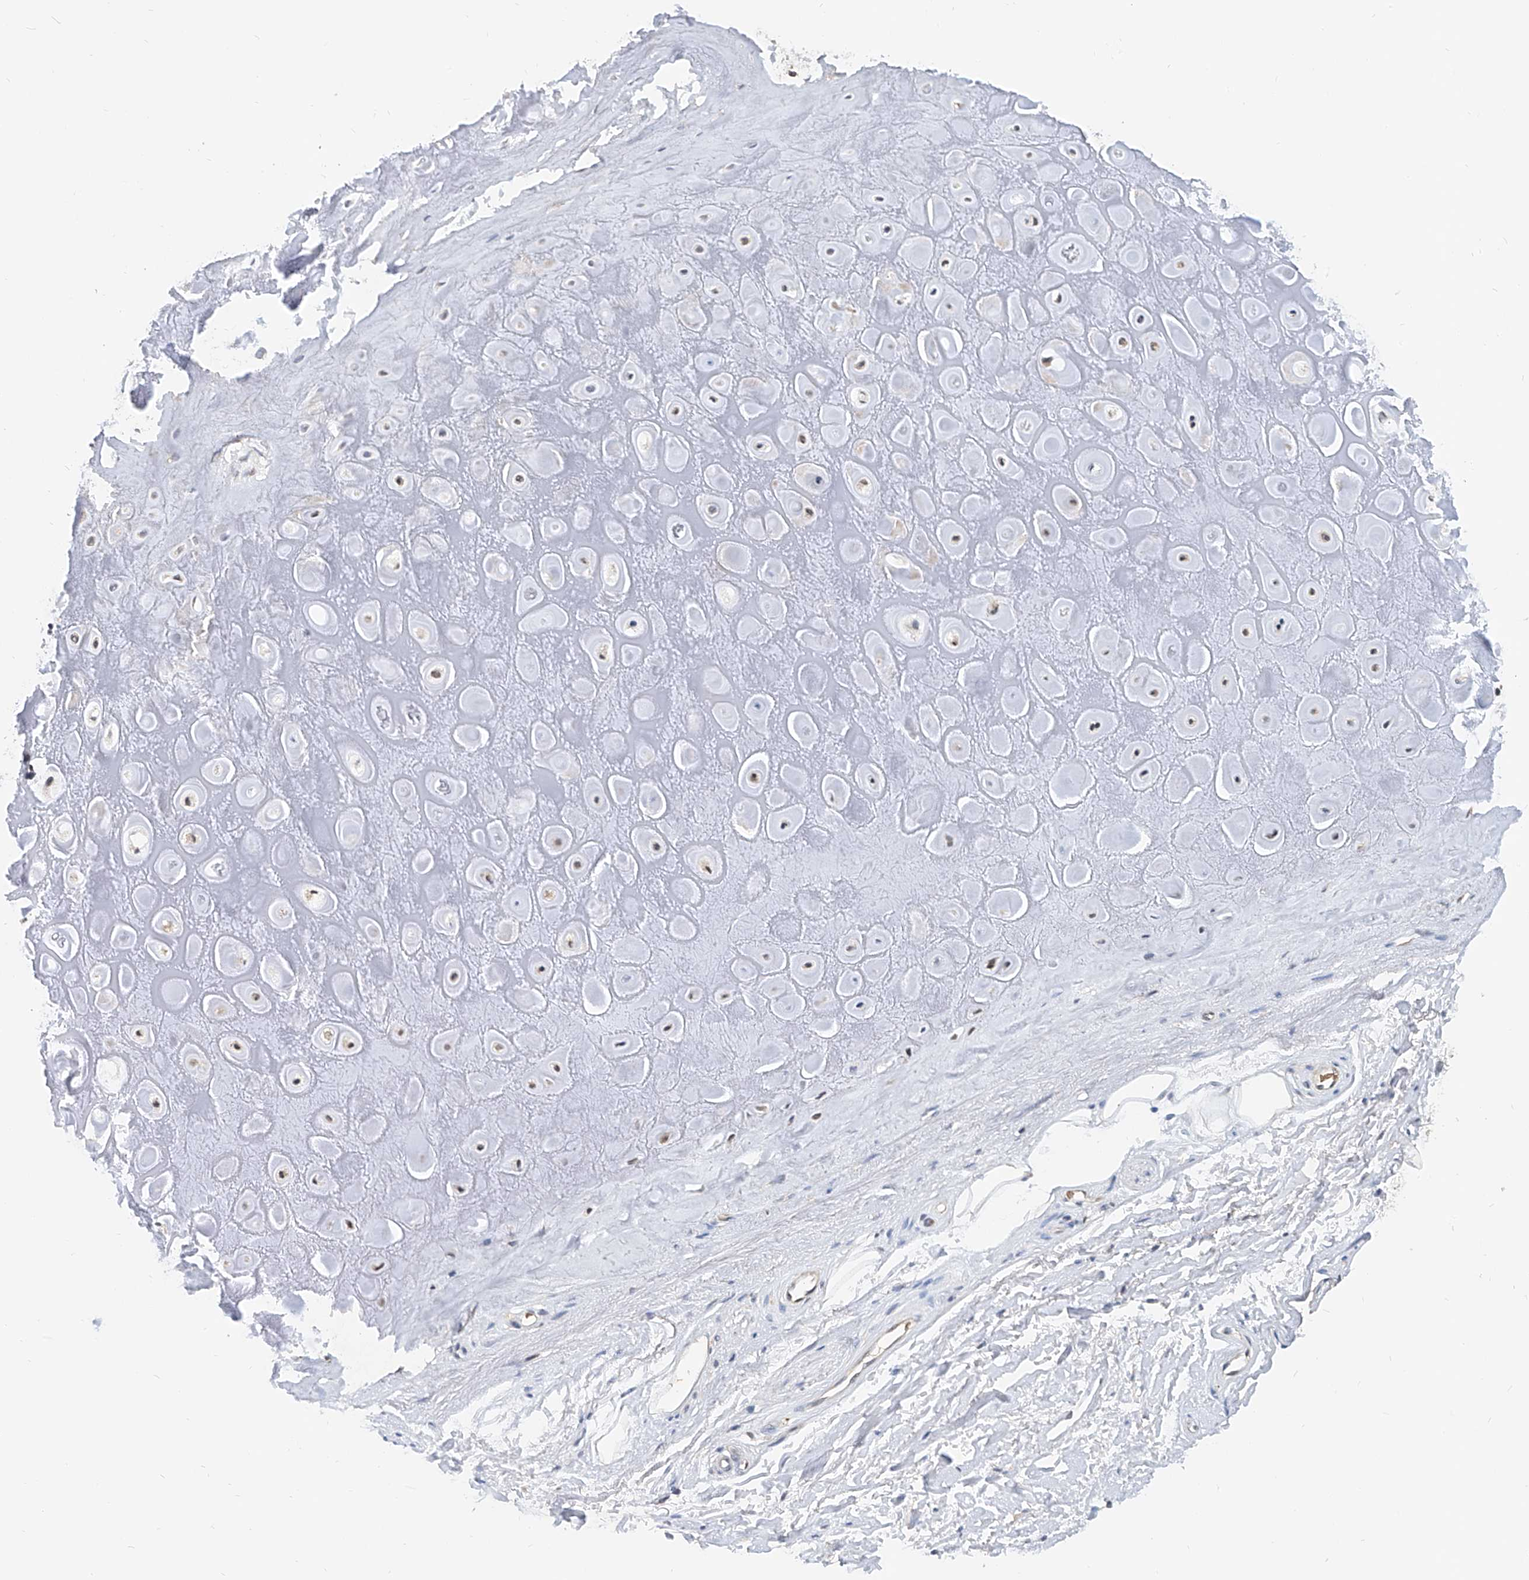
{"staining": {"intensity": "weak", "quantity": "25%-75%", "location": "cytoplasmic/membranous"}, "tissue": "adipose tissue", "cell_type": "Adipocytes", "image_type": "normal", "snomed": [{"axis": "morphology", "description": "Normal tissue, NOS"}, {"axis": "morphology", "description": "Basal cell carcinoma"}, {"axis": "topography", "description": "Skin"}], "caption": "Human adipose tissue stained for a protein (brown) exhibits weak cytoplasmic/membranous positive staining in about 25%-75% of adipocytes.", "gene": "CARMIL3", "patient": {"sex": "female", "age": 89}}